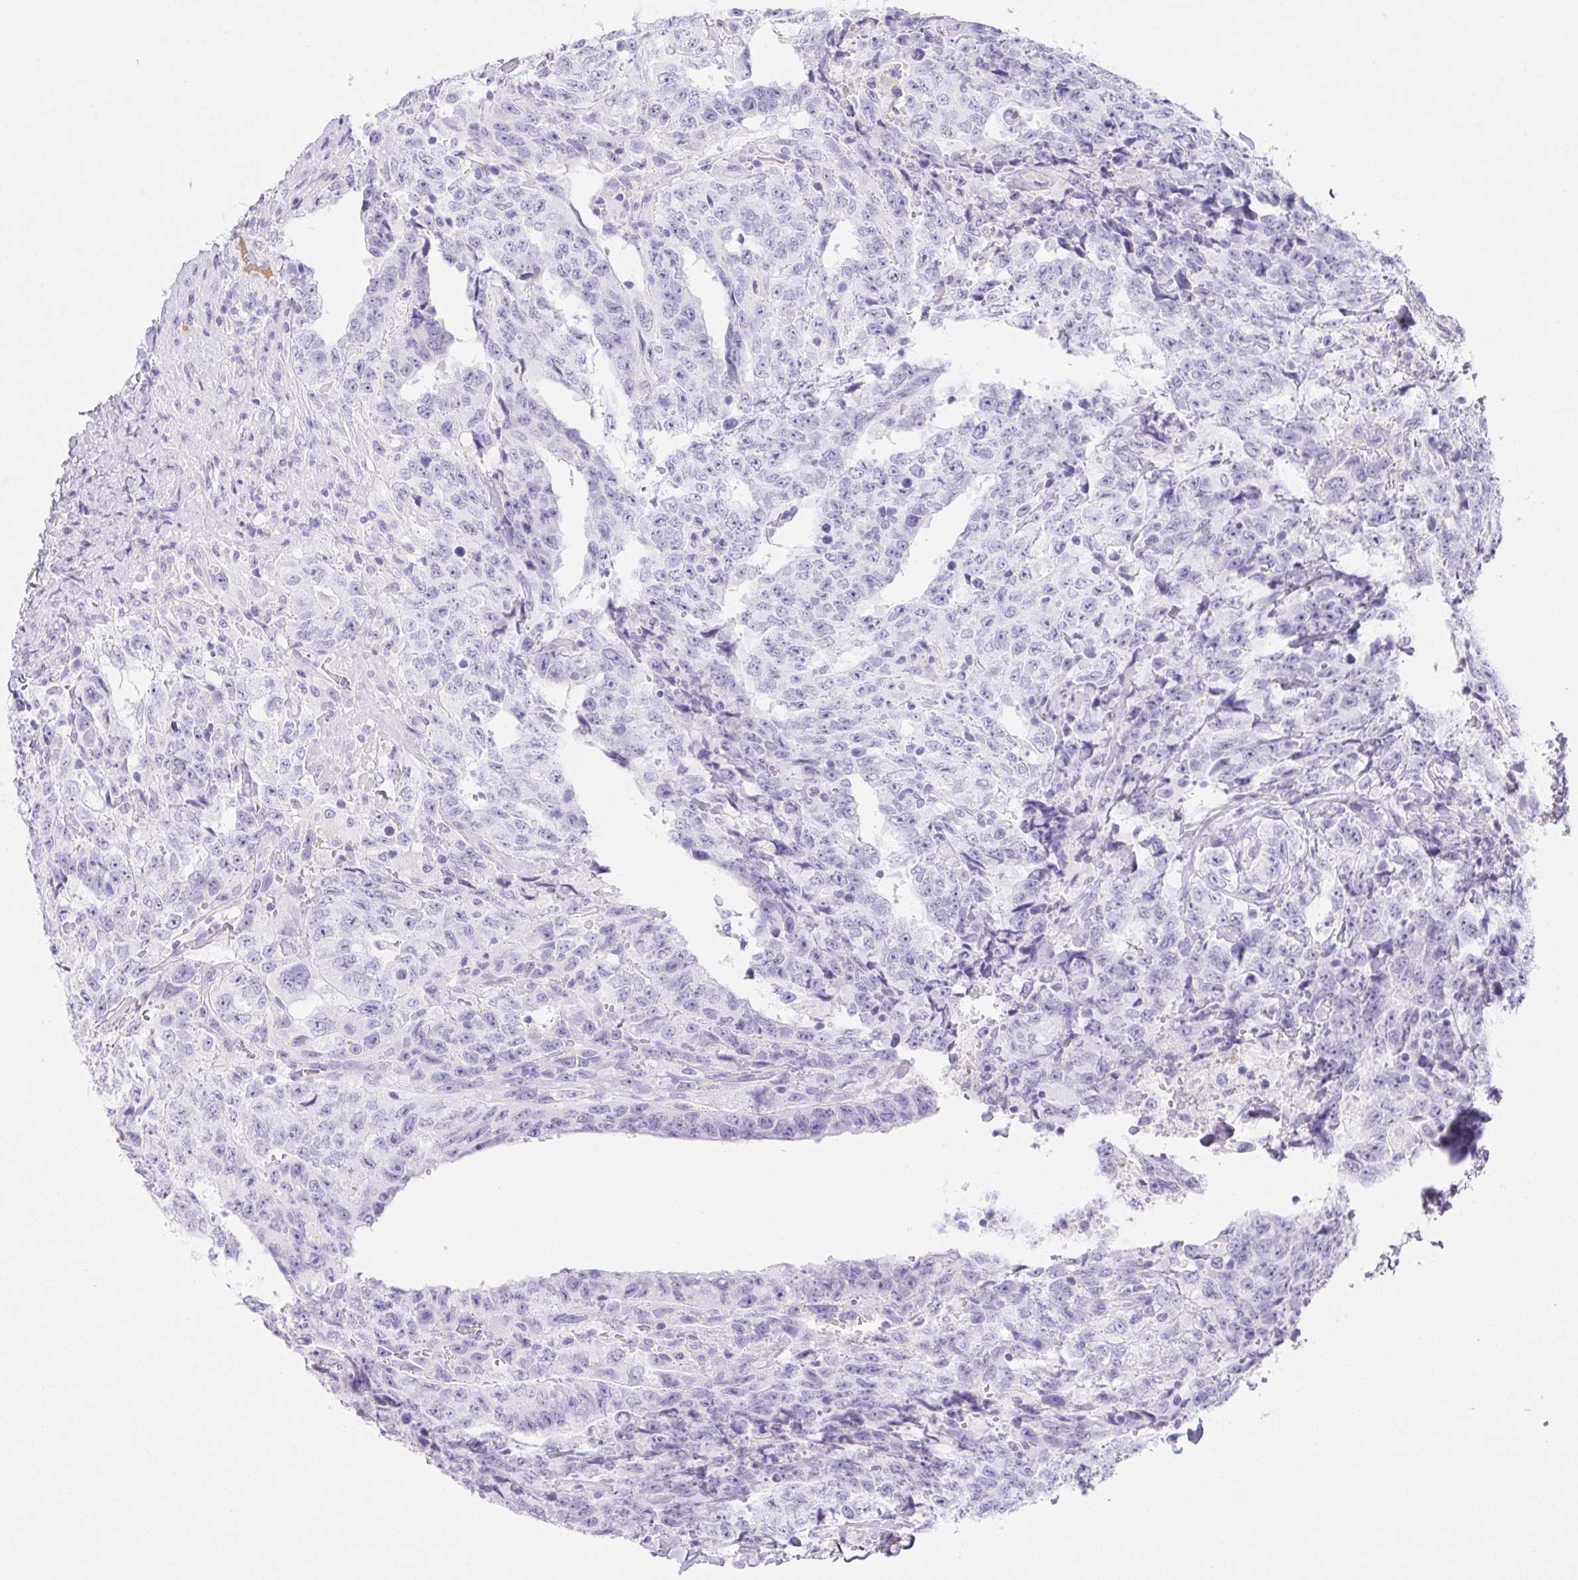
{"staining": {"intensity": "negative", "quantity": "none", "location": "none"}, "tissue": "testis cancer", "cell_type": "Tumor cells", "image_type": "cancer", "snomed": [{"axis": "morphology", "description": "Carcinoma, Embryonal, NOS"}, {"axis": "topography", "description": "Testis"}], "caption": "A high-resolution image shows immunohistochemistry staining of embryonal carcinoma (testis), which reveals no significant positivity in tumor cells.", "gene": "ITIH2", "patient": {"sex": "male", "age": 24}}